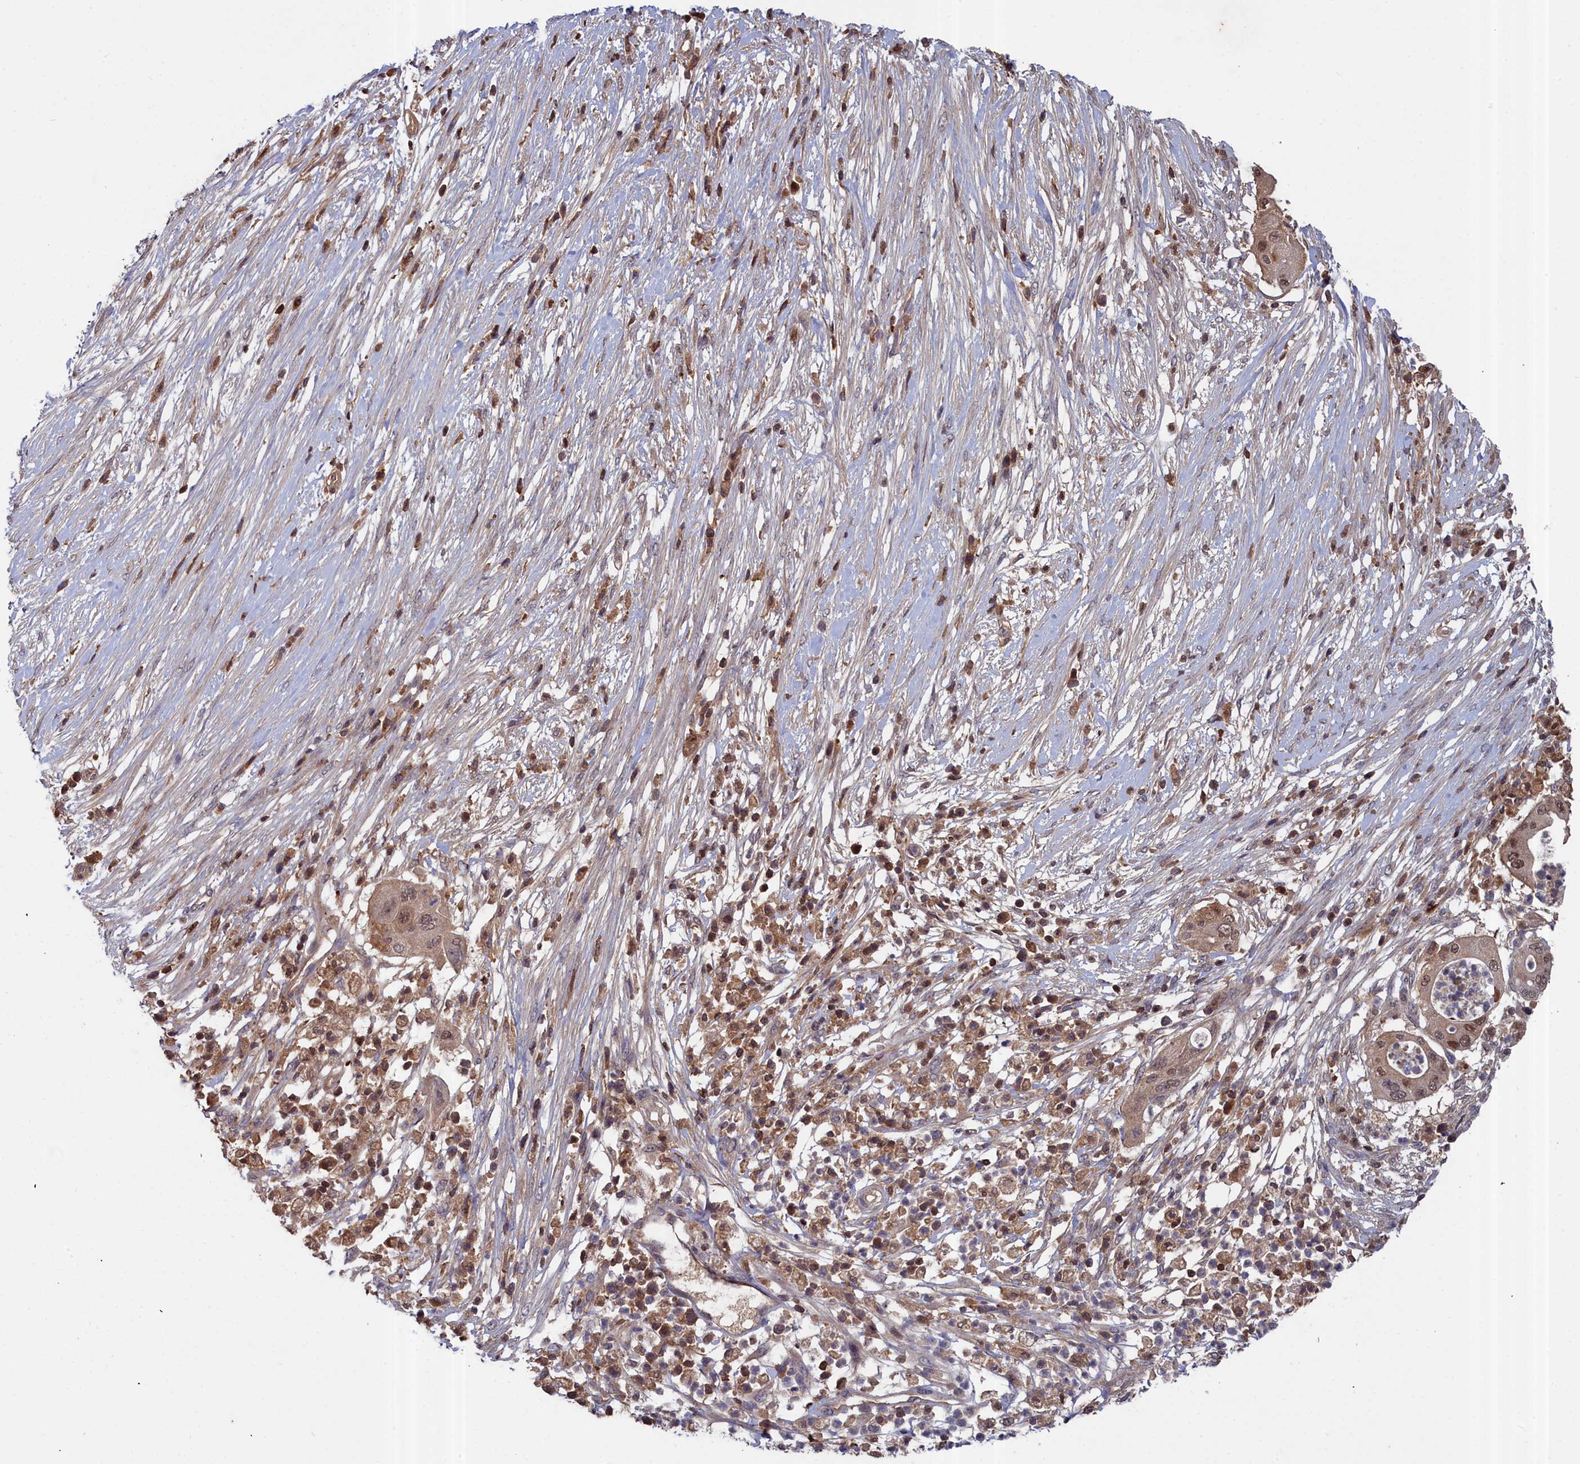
{"staining": {"intensity": "weak", "quantity": ">75%", "location": "cytoplasmic/membranous,nuclear"}, "tissue": "pancreatic cancer", "cell_type": "Tumor cells", "image_type": "cancer", "snomed": [{"axis": "morphology", "description": "Adenocarcinoma, NOS"}, {"axis": "topography", "description": "Pancreas"}], "caption": "Pancreatic cancer (adenocarcinoma) stained with a protein marker exhibits weak staining in tumor cells.", "gene": "GFRA2", "patient": {"sex": "male", "age": 68}}